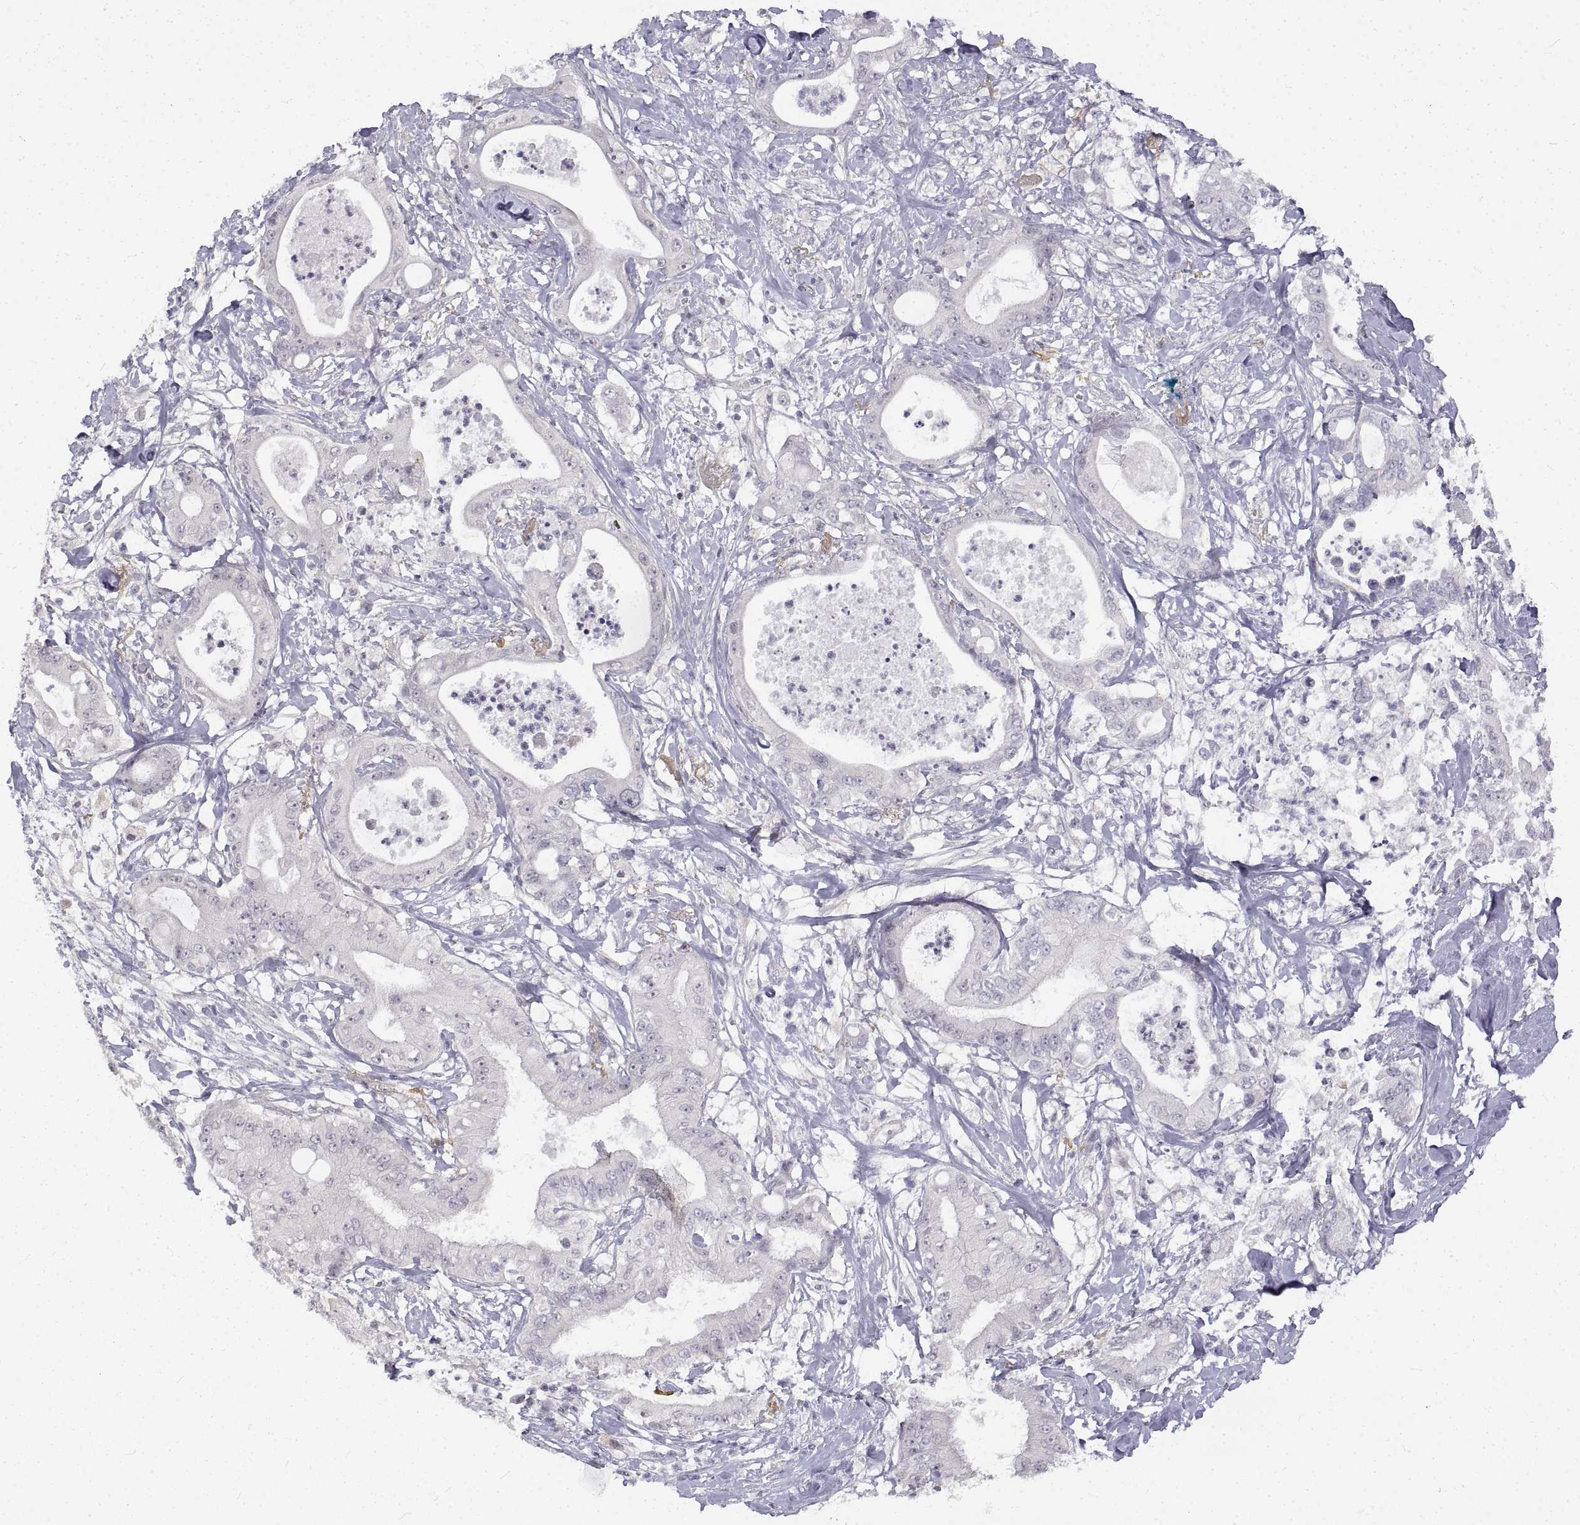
{"staining": {"intensity": "negative", "quantity": "none", "location": "none"}, "tissue": "pancreatic cancer", "cell_type": "Tumor cells", "image_type": "cancer", "snomed": [{"axis": "morphology", "description": "Adenocarcinoma, NOS"}, {"axis": "topography", "description": "Pancreas"}], "caption": "Photomicrograph shows no protein staining in tumor cells of pancreatic adenocarcinoma tissue.", "gene": "ANO2", "patient": {"sex": "male", "age": 71}}